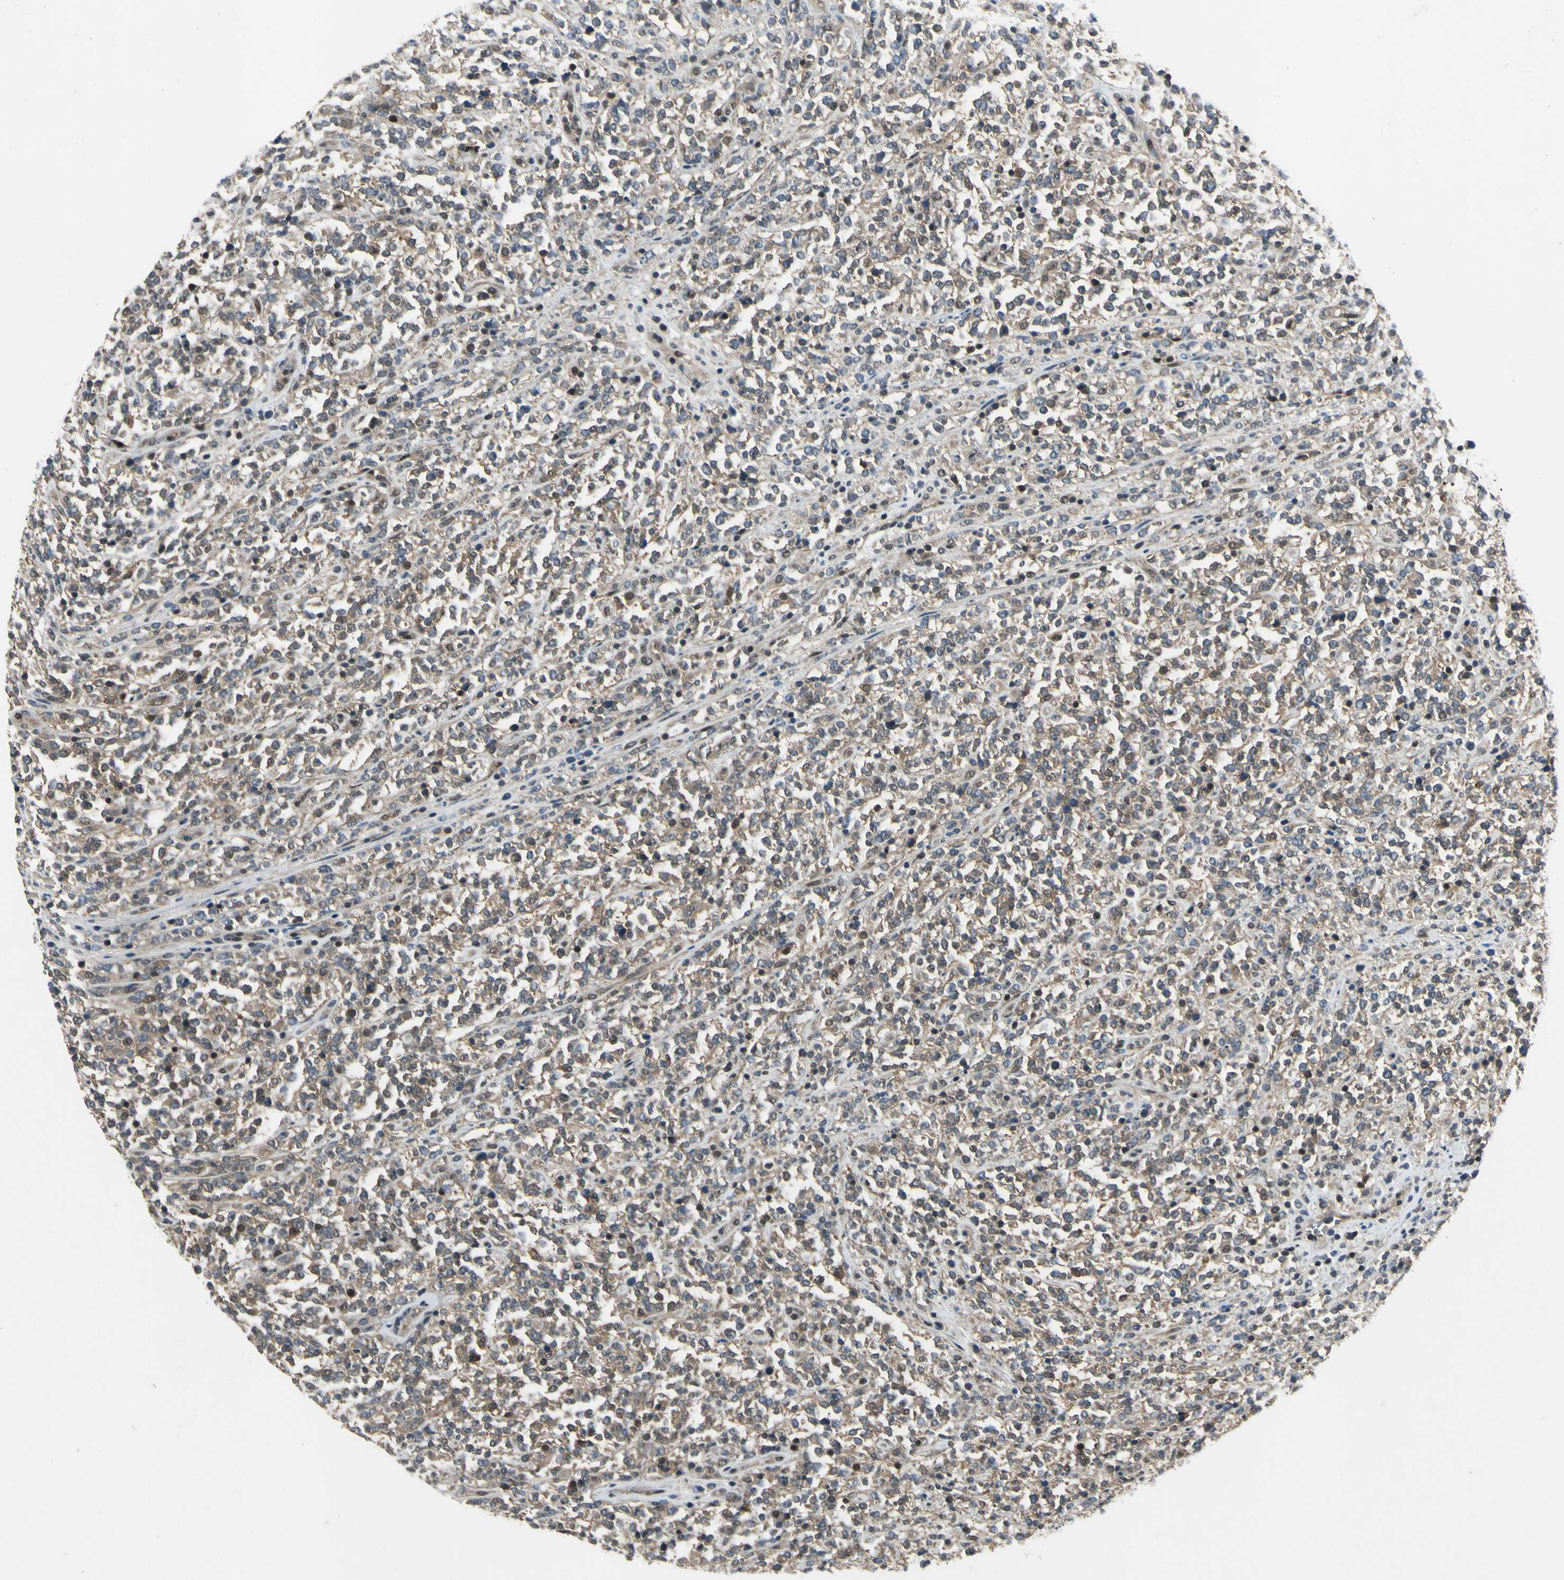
{"staining": {"intensity": "weak", "quantity": ">75%", "location": "cytoplasmic/membranous"}, "tissue": "lymphoma", "cell_type": "Tumor cells", "image_type": "cancer", "snomed": [{"axis": "morphology", "description": "Malignant lymphoma, non-Hodgkin's type, High grade"}, {"axis": "topography", "description": "Soft tissue"}], "caption": "Human malignant lymphoma, non-Hodgkin's type (high-grade) stained with a protein marker displays weak staining in tumor cells.", "gene": "PSMD5", "patient": {"sex": "male", "age": 18}}